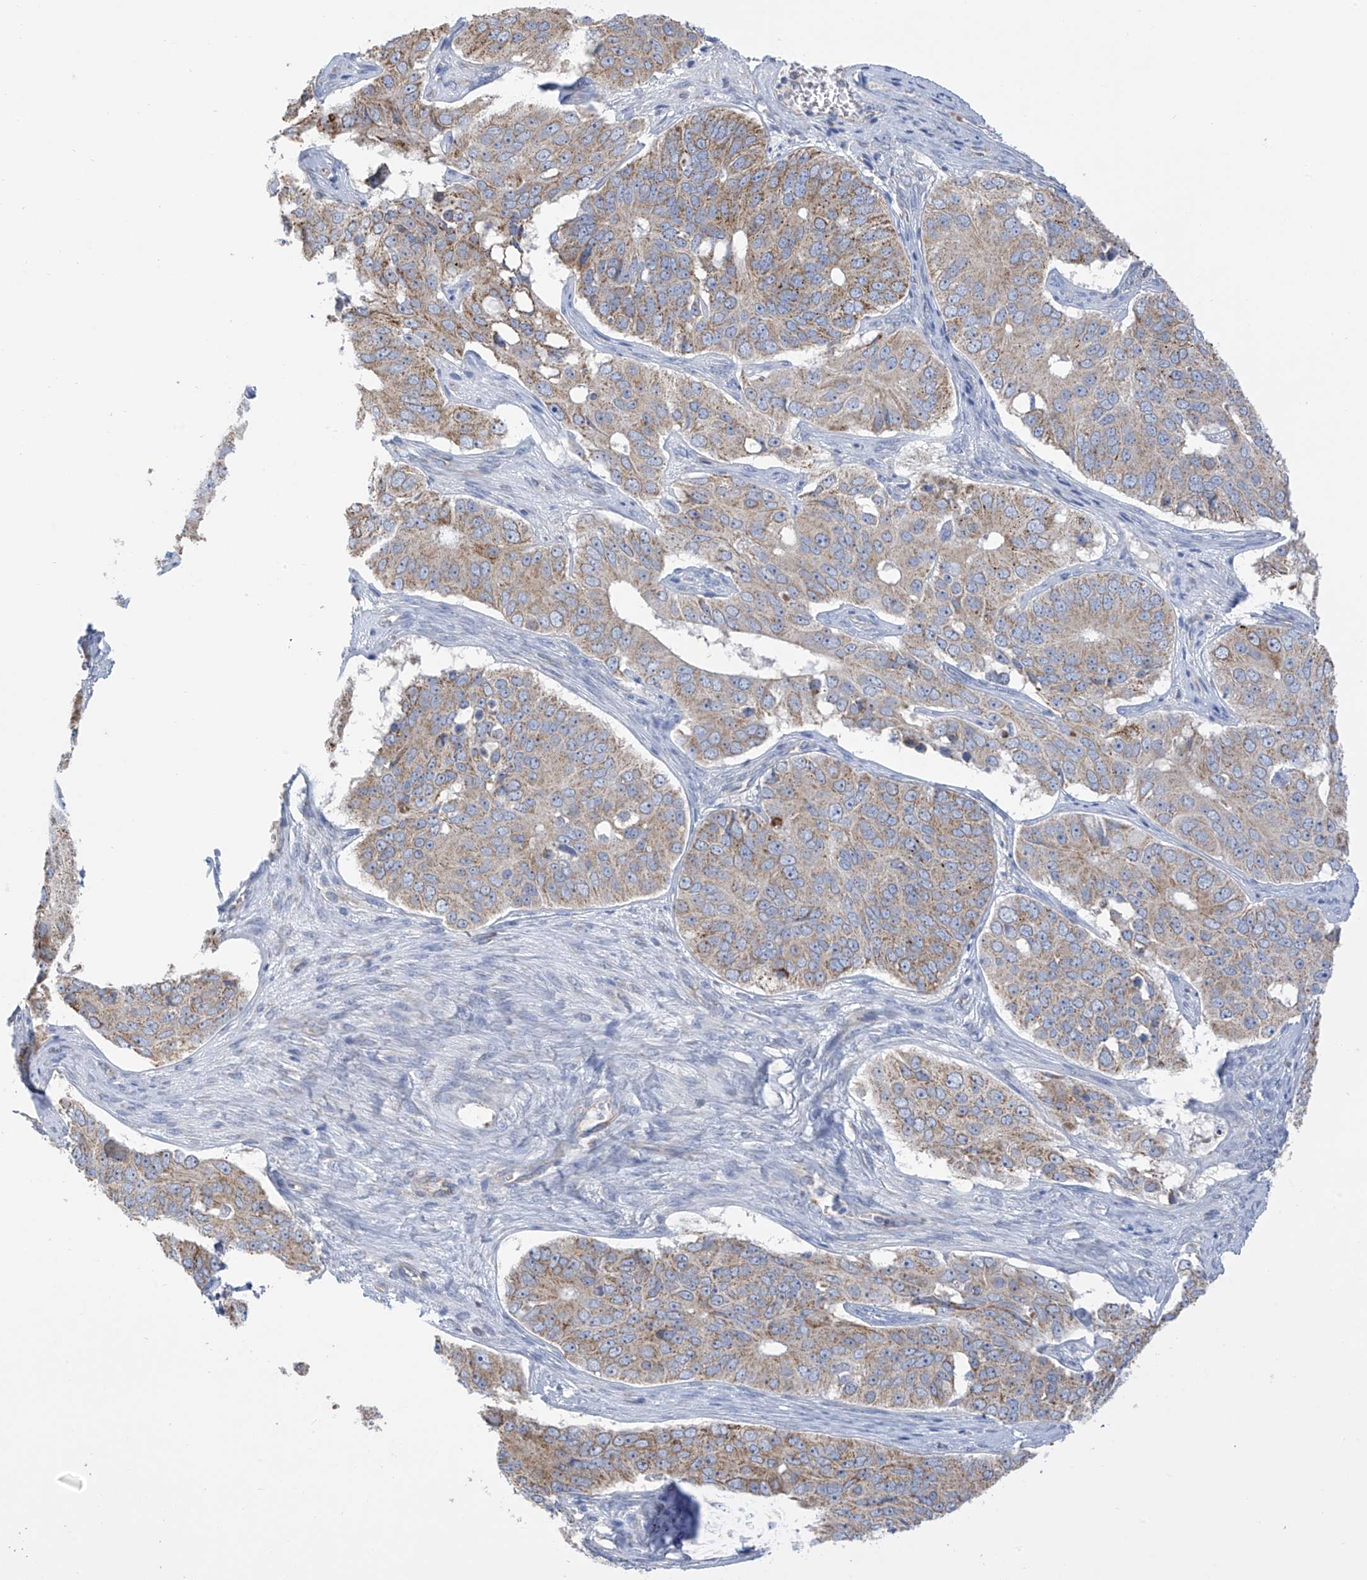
{"staining": {"intensity": "moderate", "quantity": "25%-75%", "location": "cytoplasmic/membranous"}, "tissue": "ovarian cancer", "cell_type": "Tumor cells", "image_type": "cancer", "snomed": [{"axis": "morphology", "description": "Carcinoma, endometroid"}, {"axis": "topography", "description": "Ovary"}], "caption": "Immunohistochemical staining of ovarian cancer (endometroid carcinoma) displays medium levels of moderate cytoplasmic/membranous protein positivity in approximately 25%-75% of tumor cells.", "gene": "PNPT1", "patient": {"sex": "female", "age": 51}}